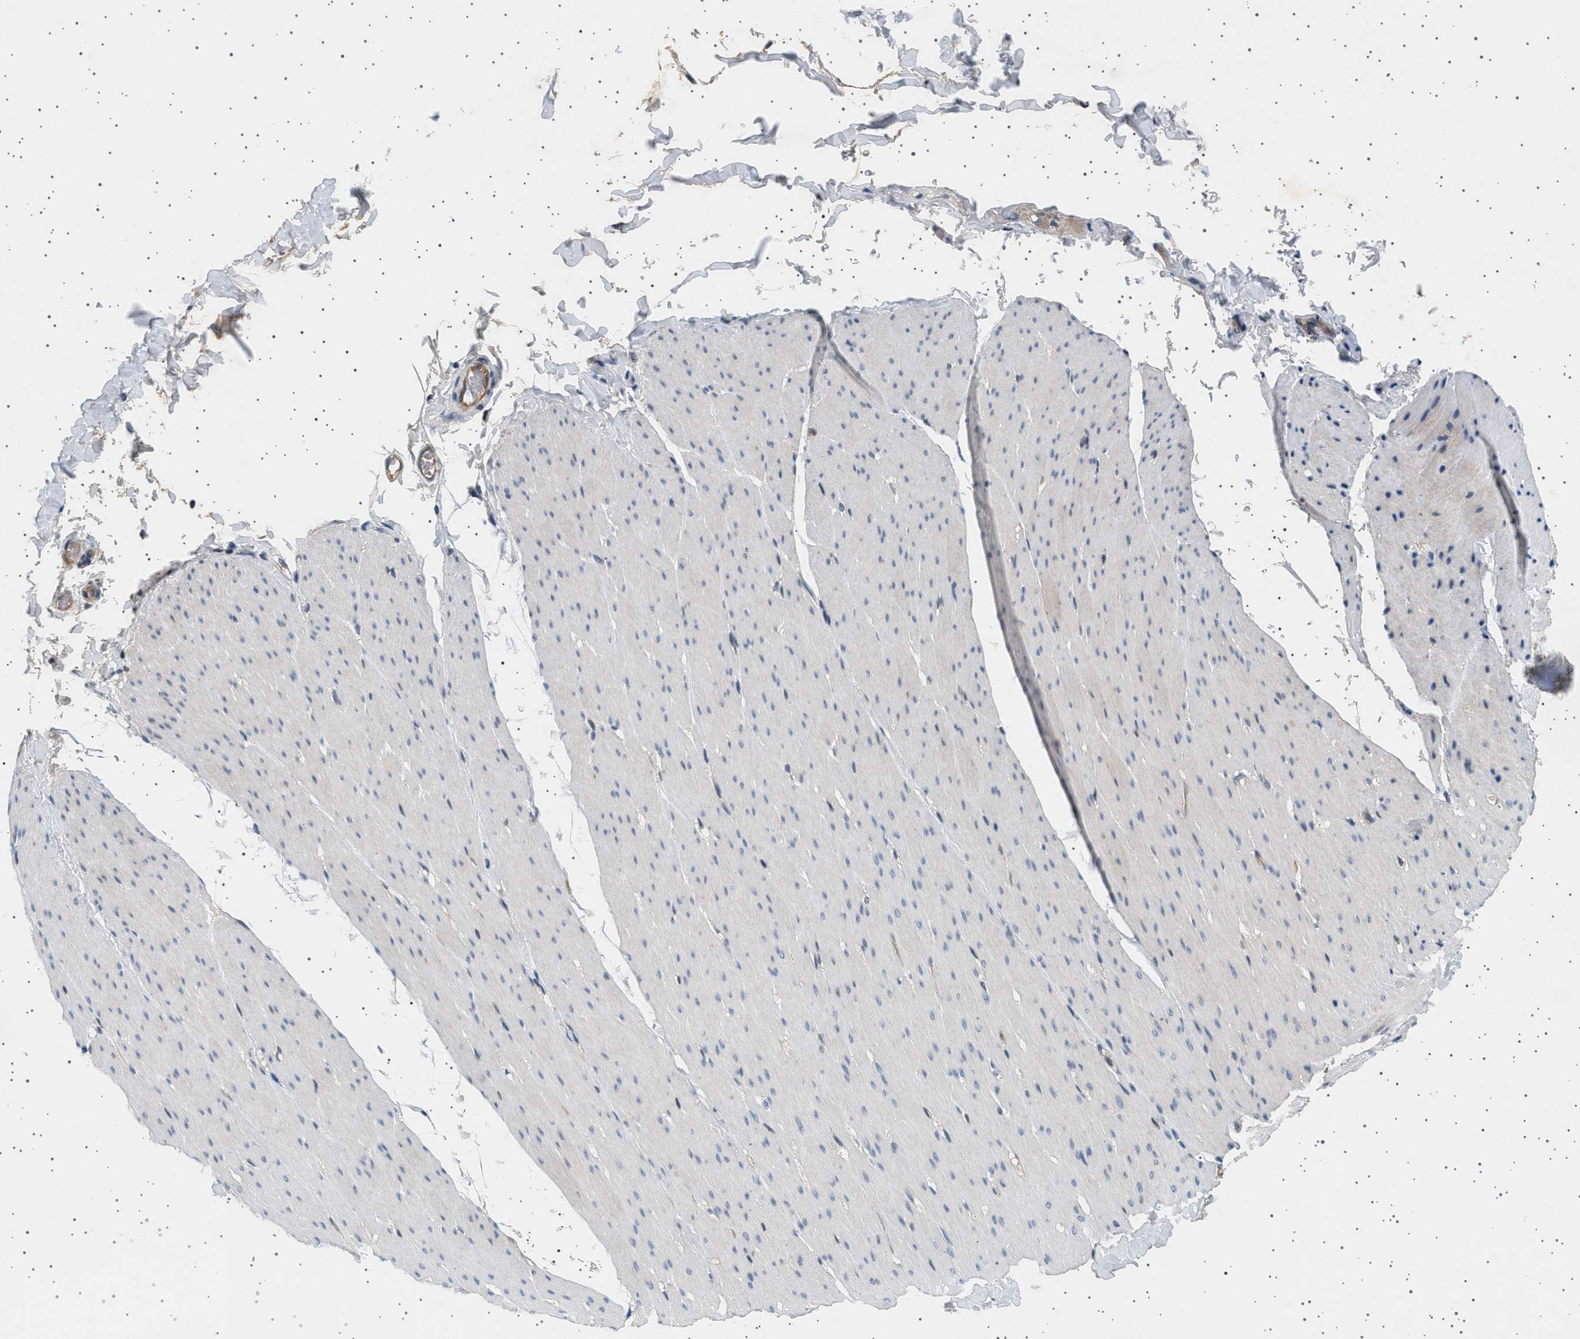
{"staining": {"intensity": "weak", "quantity": "<25%", "location": "cytoplasmic/membranous"}, "tissue": "smooth muscle", "cell_type": "Smooth muscle cells", "image_type": "normal", "snomed": [{"axis": "morphology", "description": "Normal tissue, NOS"}, {"axis": "topography", "description": "Smooth muscle"}, {"axis": "topography", "description": "Colon"}], "caption": "Smooth muscle was stained to show a protein in brown. There is no significant positivity in smooth muscle cells.", "gene": "PLPP6", "patient": {"sex": "male", "age": 67}}